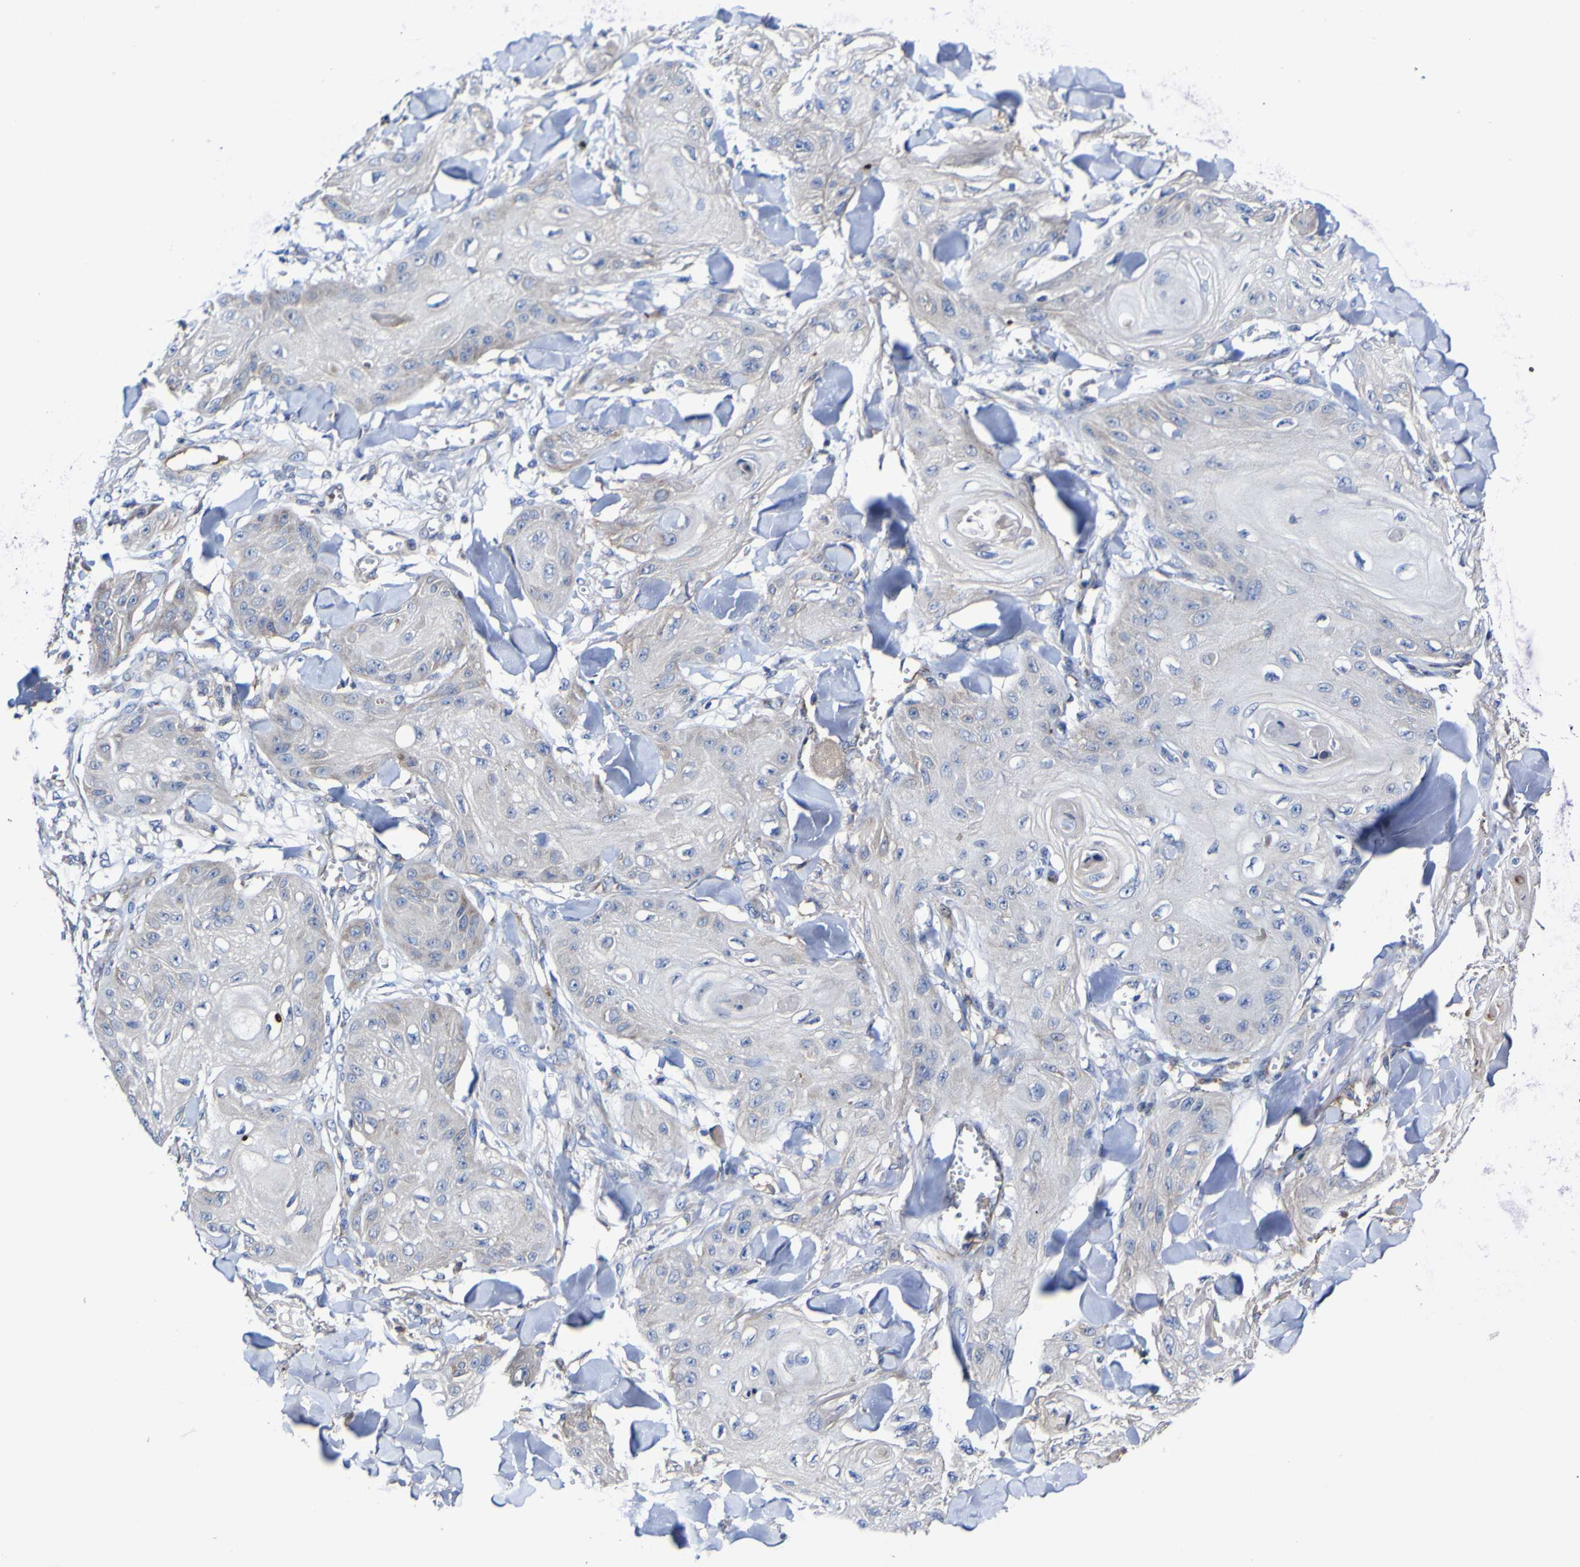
{"staining": {"intensity": "negative", "quantity": "none", "location": "none"}, "tissue": "skin cancer", "cell_type": "Tumor cells", "image_type": "cancer", "snomed": [{"axis": "morphology", "description": "Squamous cell carcinoma, NOS"}, {"axis": "topography", "description": "Skin"}], "caption": "Protein analysis of skin cancer exhibits no significant expression in tumor cells.", "gene": "CCDC90B", "patient": {"sex": "male", "age": 74}}